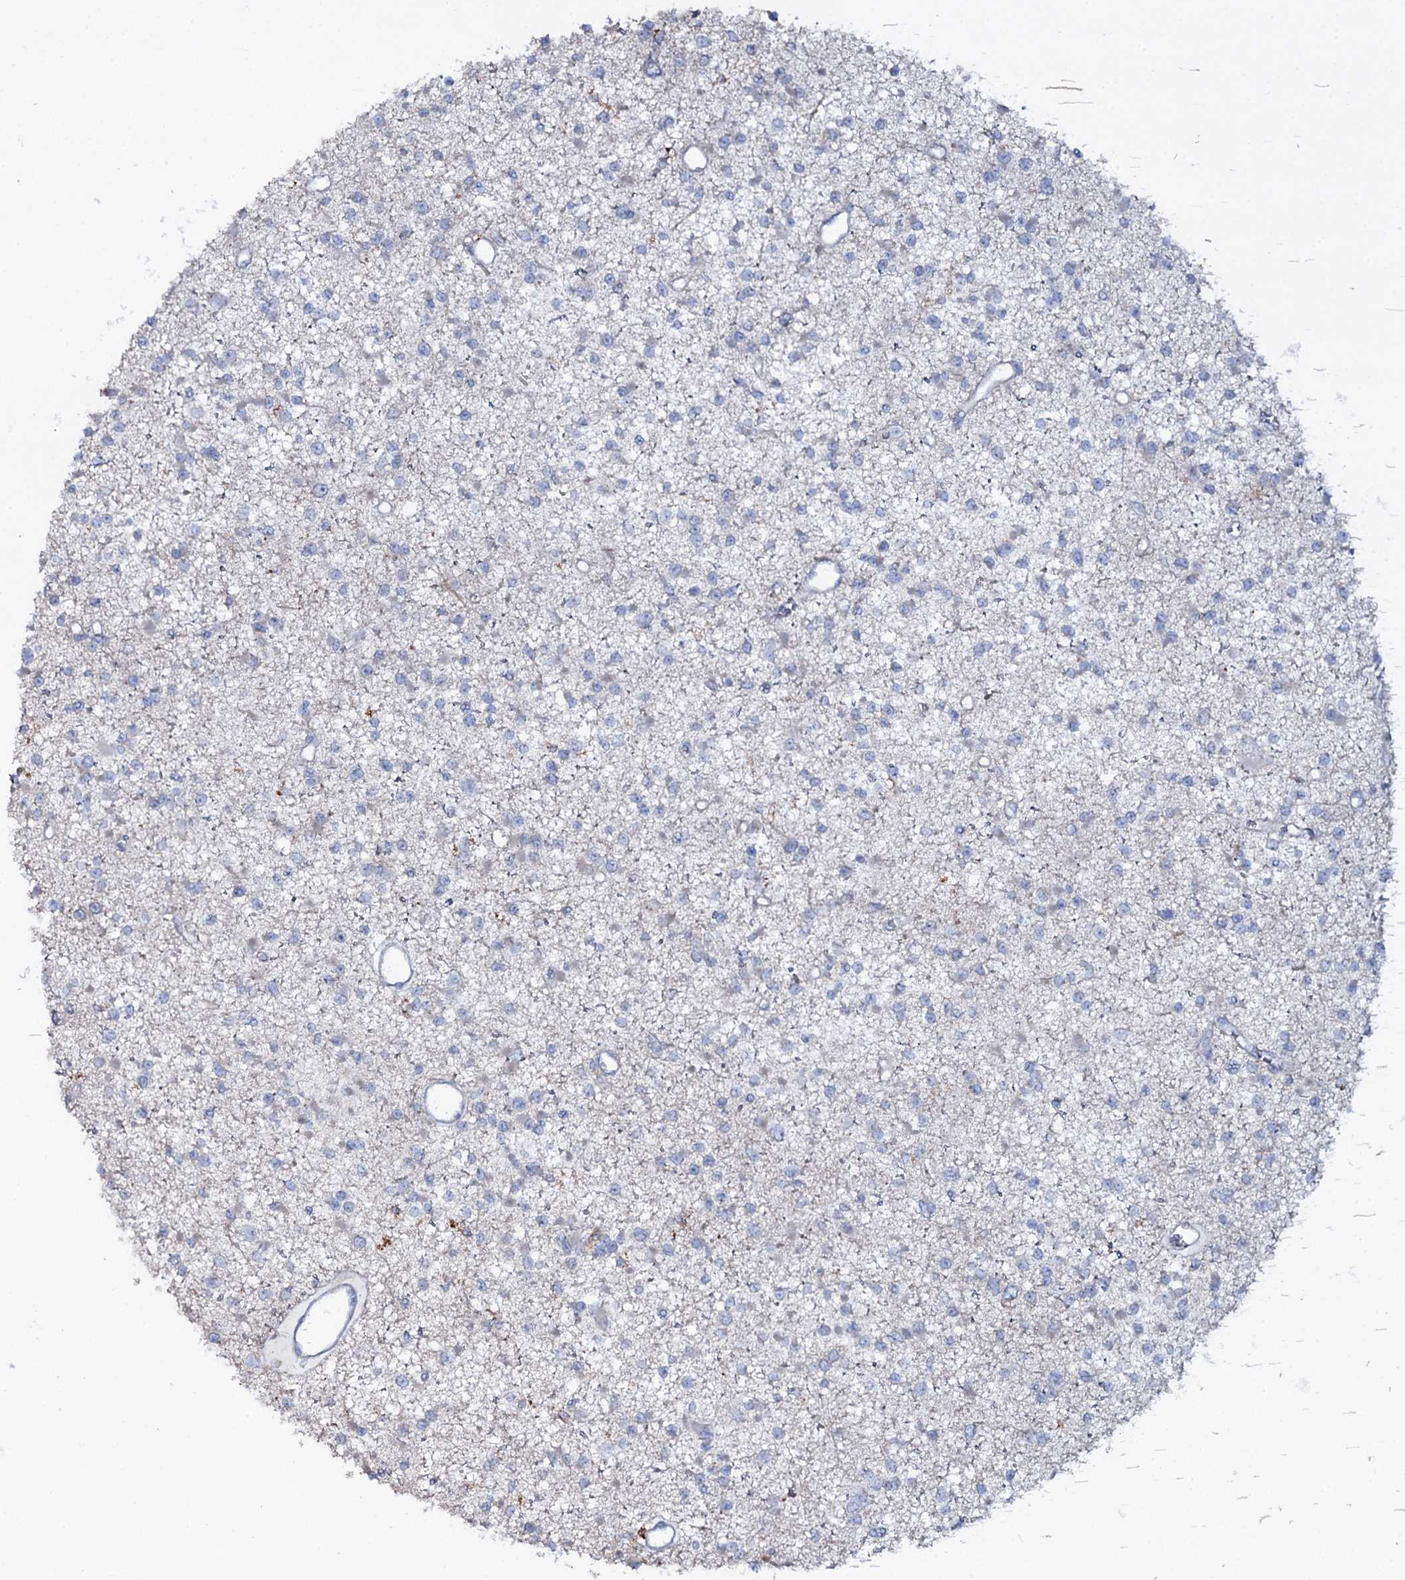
{"staining": {"intensity": "negative", "quantity": "none", "location": "none"}, "tissue": "glioma", "cell_type": "Tumor cells", "image_type": "cancer", "snomed": [{"axis": "morphology", "description": "Glioma, malignant, Low grade"}, {"axis": "topography", "description": "Brain"}], "caption": "A micrograph of glioma stained for a protein demonstrates no brown staining in tumor cells. Nuclei are stained in blue.", "gene": "OSBPL2", "patient": {"sex": "female", "age": 22}}